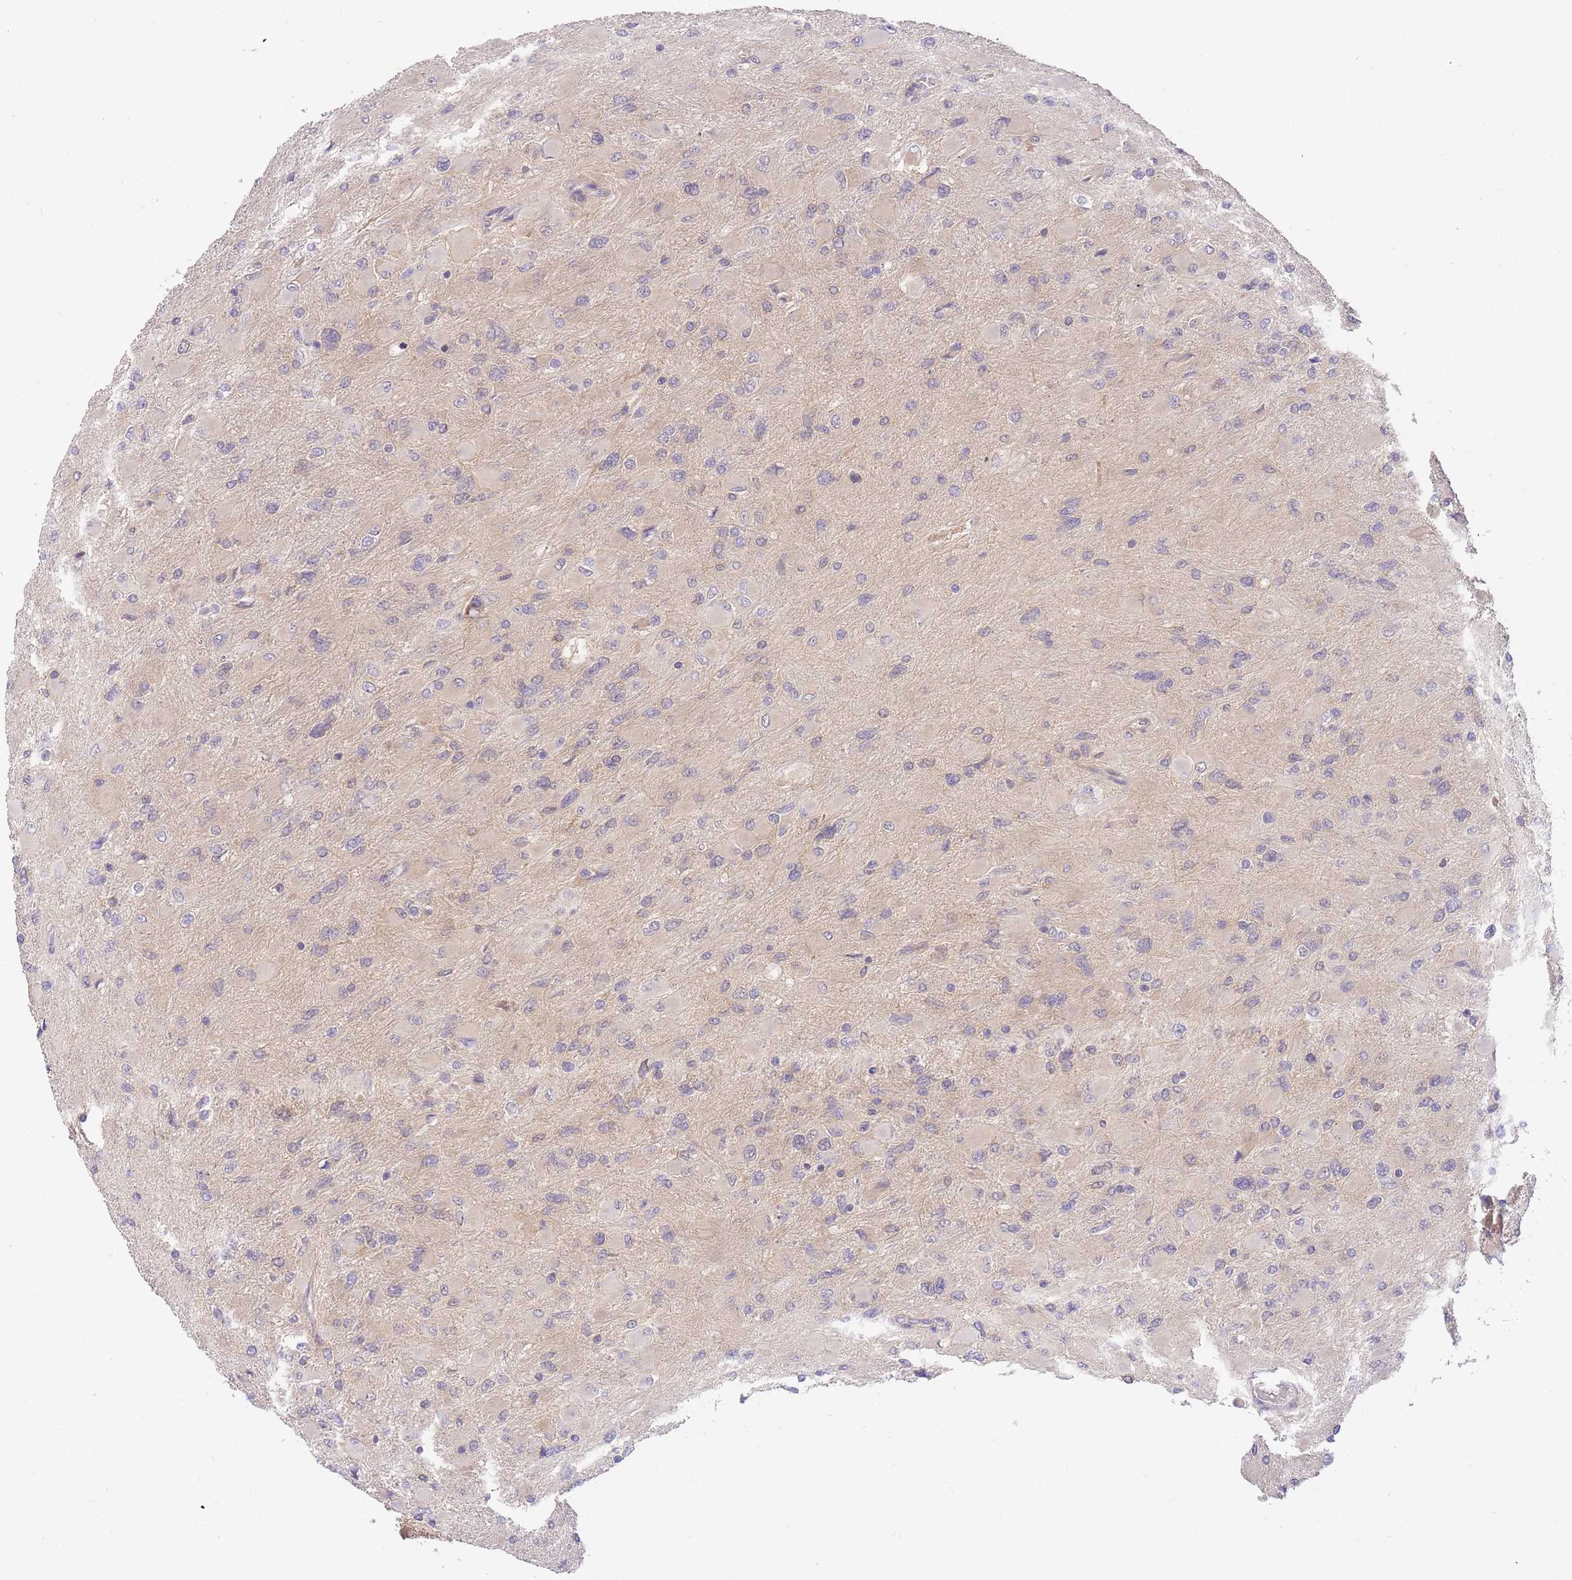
{"staining": {"intensity": "negative", "quantity": "none", "location": "none"}, "tissue": "glioma", "cell_type": "Tumor cells", "image_type": "cancer", "snomed": [{"axis": "morphology", "description": "Glioma, malignant, High grade"}, {"axis": "topography", "description": "Cerebral cortex"}], "caption": "Immunohistochemical staining of human high-grade glioma (malignant) demonstrates no significant positivity in tumor cells.", "gene": "ZNF577", "patient": {"sex": "female", "age": 36}}